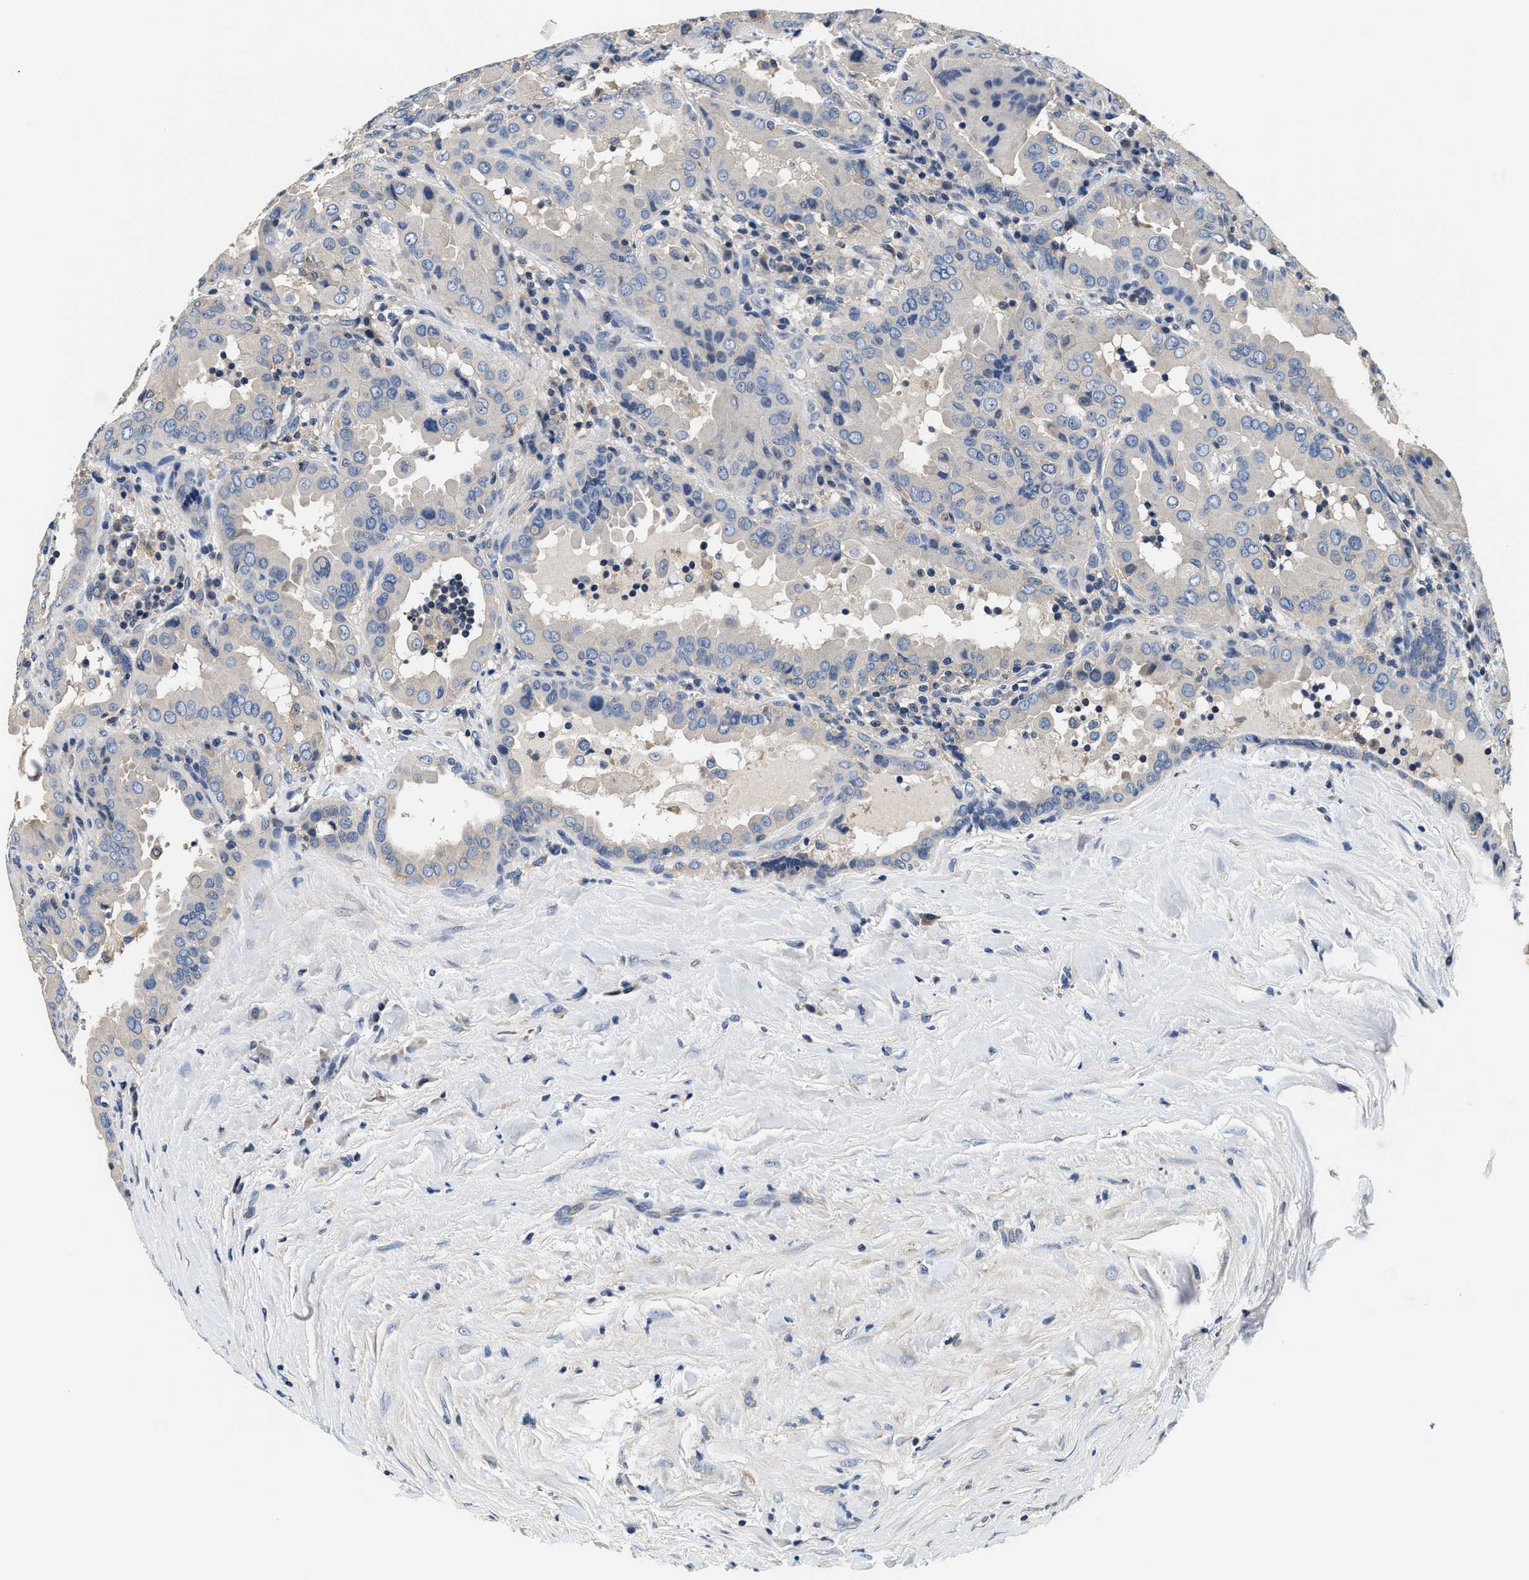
{"staining": {"intensity": "negative", "quantity": "none", "location": "none"}, "tissue": "thyroid cancer", "cell_type": "Tumor cells", "image_type": "cancer", "snomed": [{"axis": "morphology", "description": "Papillary adenocarcinoma, NOS"}, {"axis": "topography", "description": "Thyroid gland"}], "caption": "The image shows no significant staining in tumor cells of papillary adenocarcinoma (thyroid). (DAB (3,3'-diaminobenzidine) immunohistochemistry, high magnification).", "gene": "ANKIB1", "patient": {"sex": "male", "age": 33}}